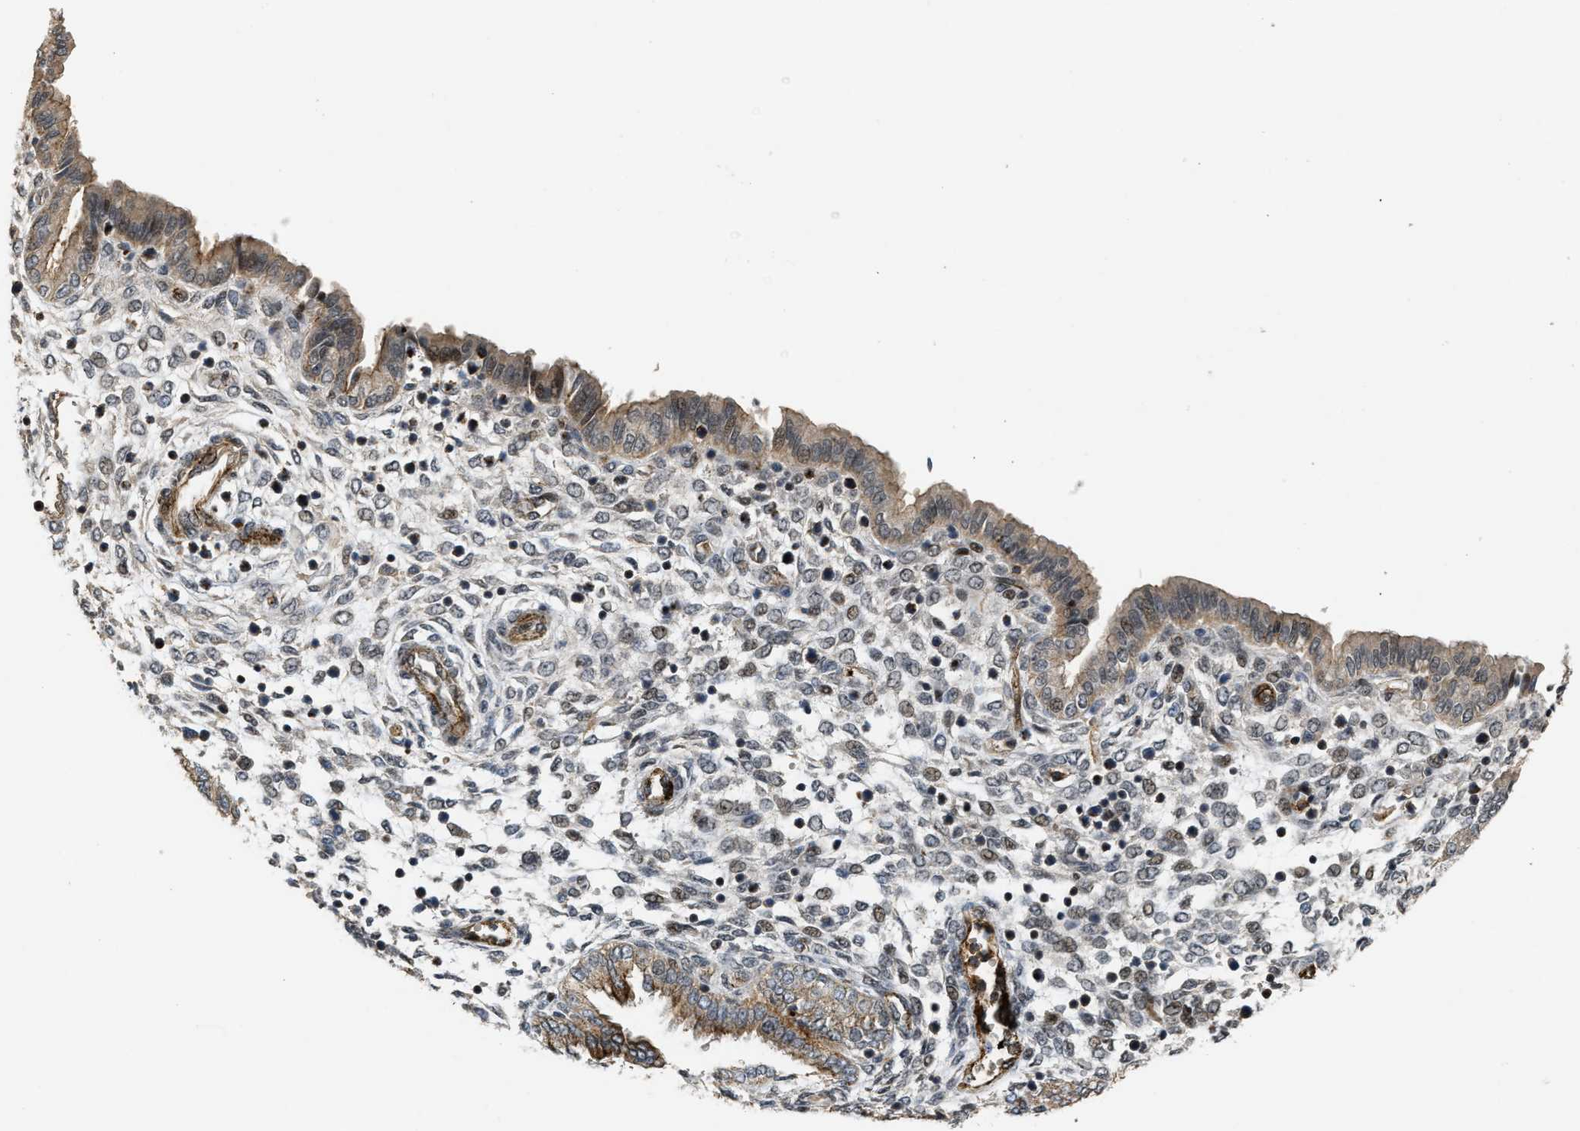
{"staining": {"intensity": "weak", "quantity": "<25%", "location": "cytoplasmic/membranous"}, "tissue": "endometrium", "cell_type": "Cells in endometrial stroma", "image_type": "normal", "snomed": [{"axis": "morphology", "description": "Normal tissue, NOS"}, {"axis": "topography", "description": "Endometrium"}], "caption": "Micrograph shows no significant protein positivity in cells in endometrial stroma of benign endometrium.", "gene": "DPF2", "patient": {"sex": "female", "age": 33}}